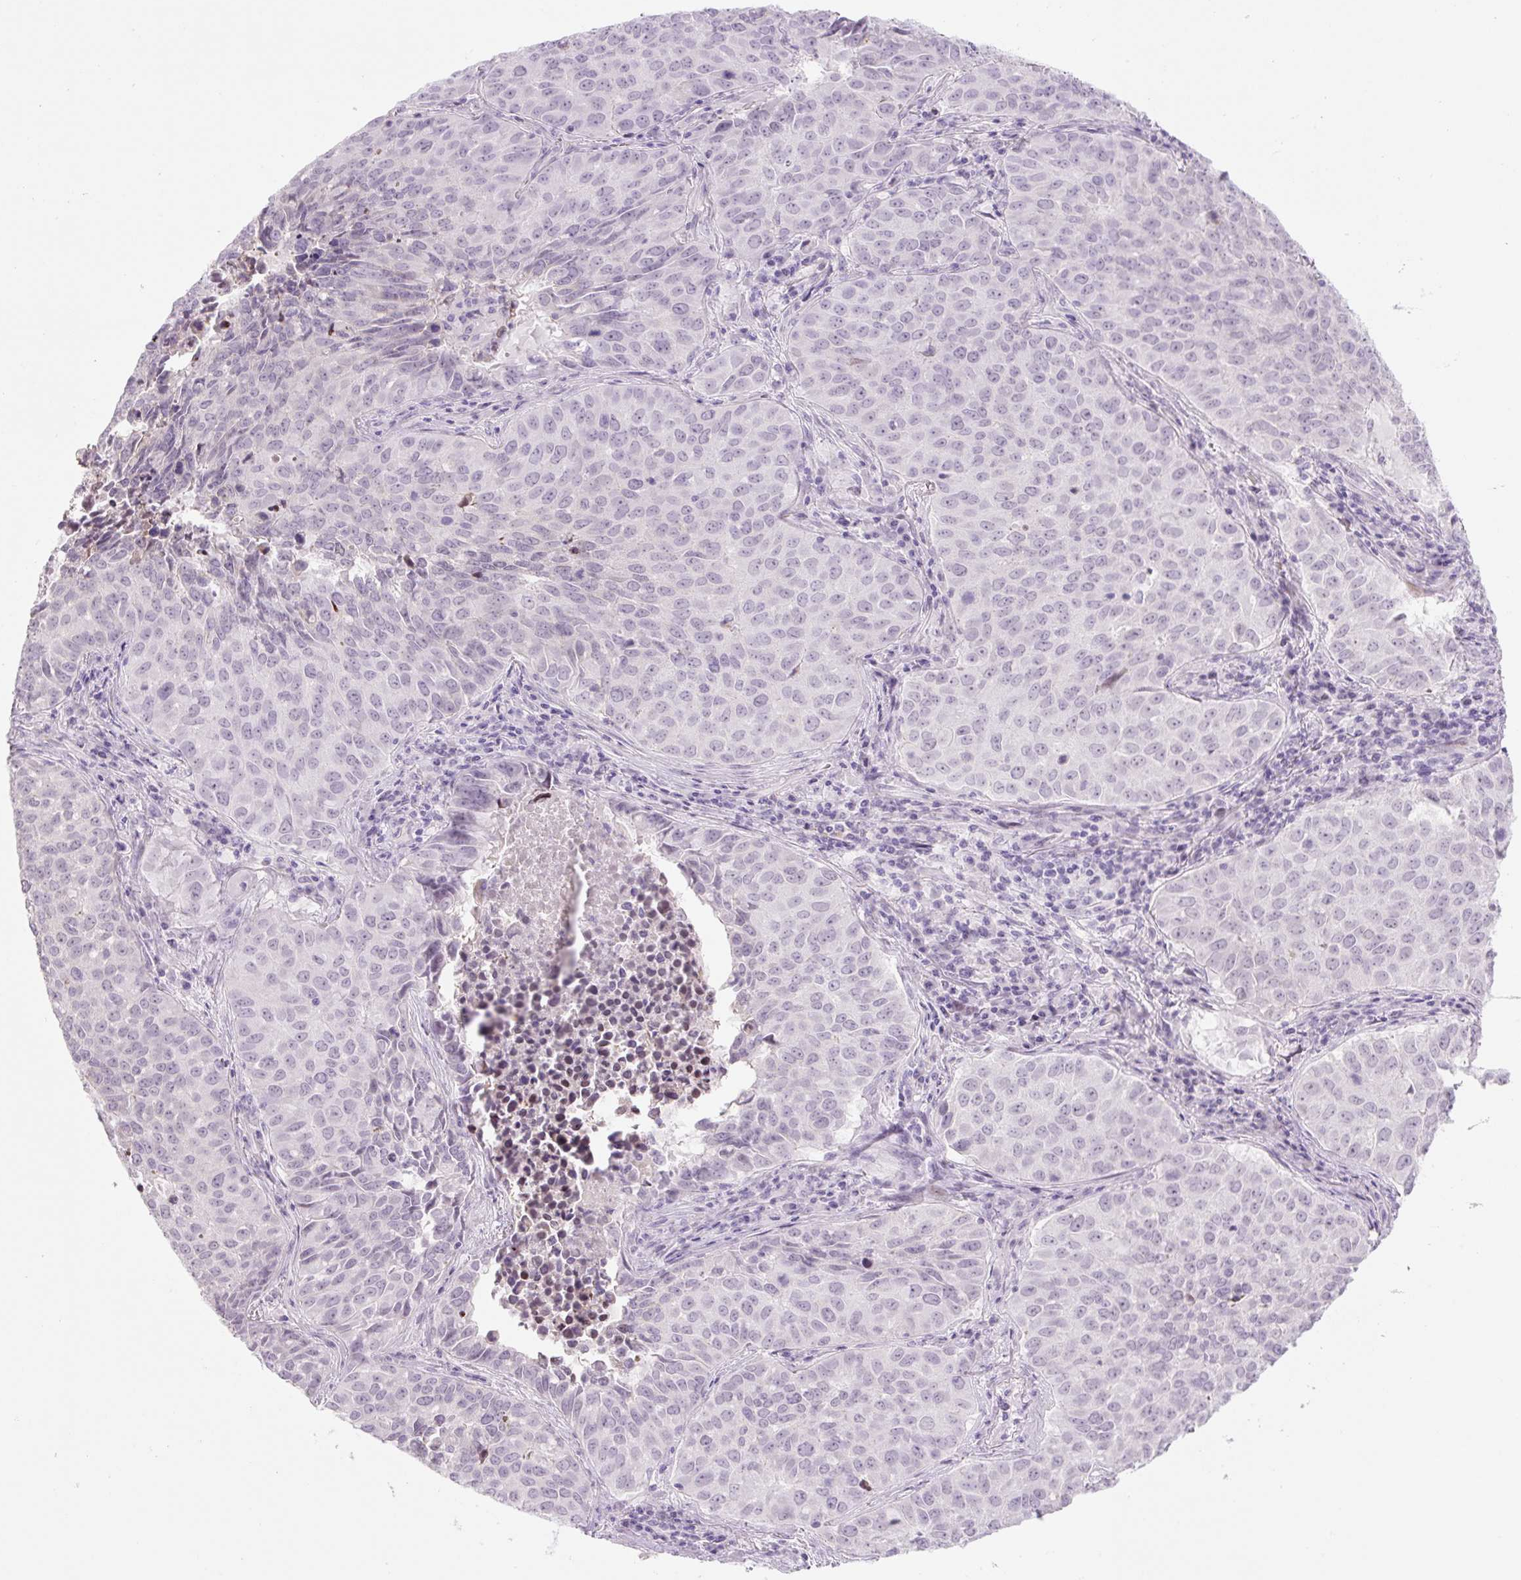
{"staining": {"intensity": "negative", "quantity": "none", "location": "none"}, "tissue": "lung cancer", "cell_type": "Tumor cells", "image_type": "cancer", "snomed": [{"axis": "morphology", "description": "Adenocarcinoma, NOS"}, {"axis": "topography", "description": "Lung"}], "caption": "An immunohistochemistry micrograph of adenocarcinoma (lung) is shown. There is no staining in tumor cells of adenocarcinoma (lung).", "gene": "PRM1", "patient": {"sex": "female", "age": 50}}